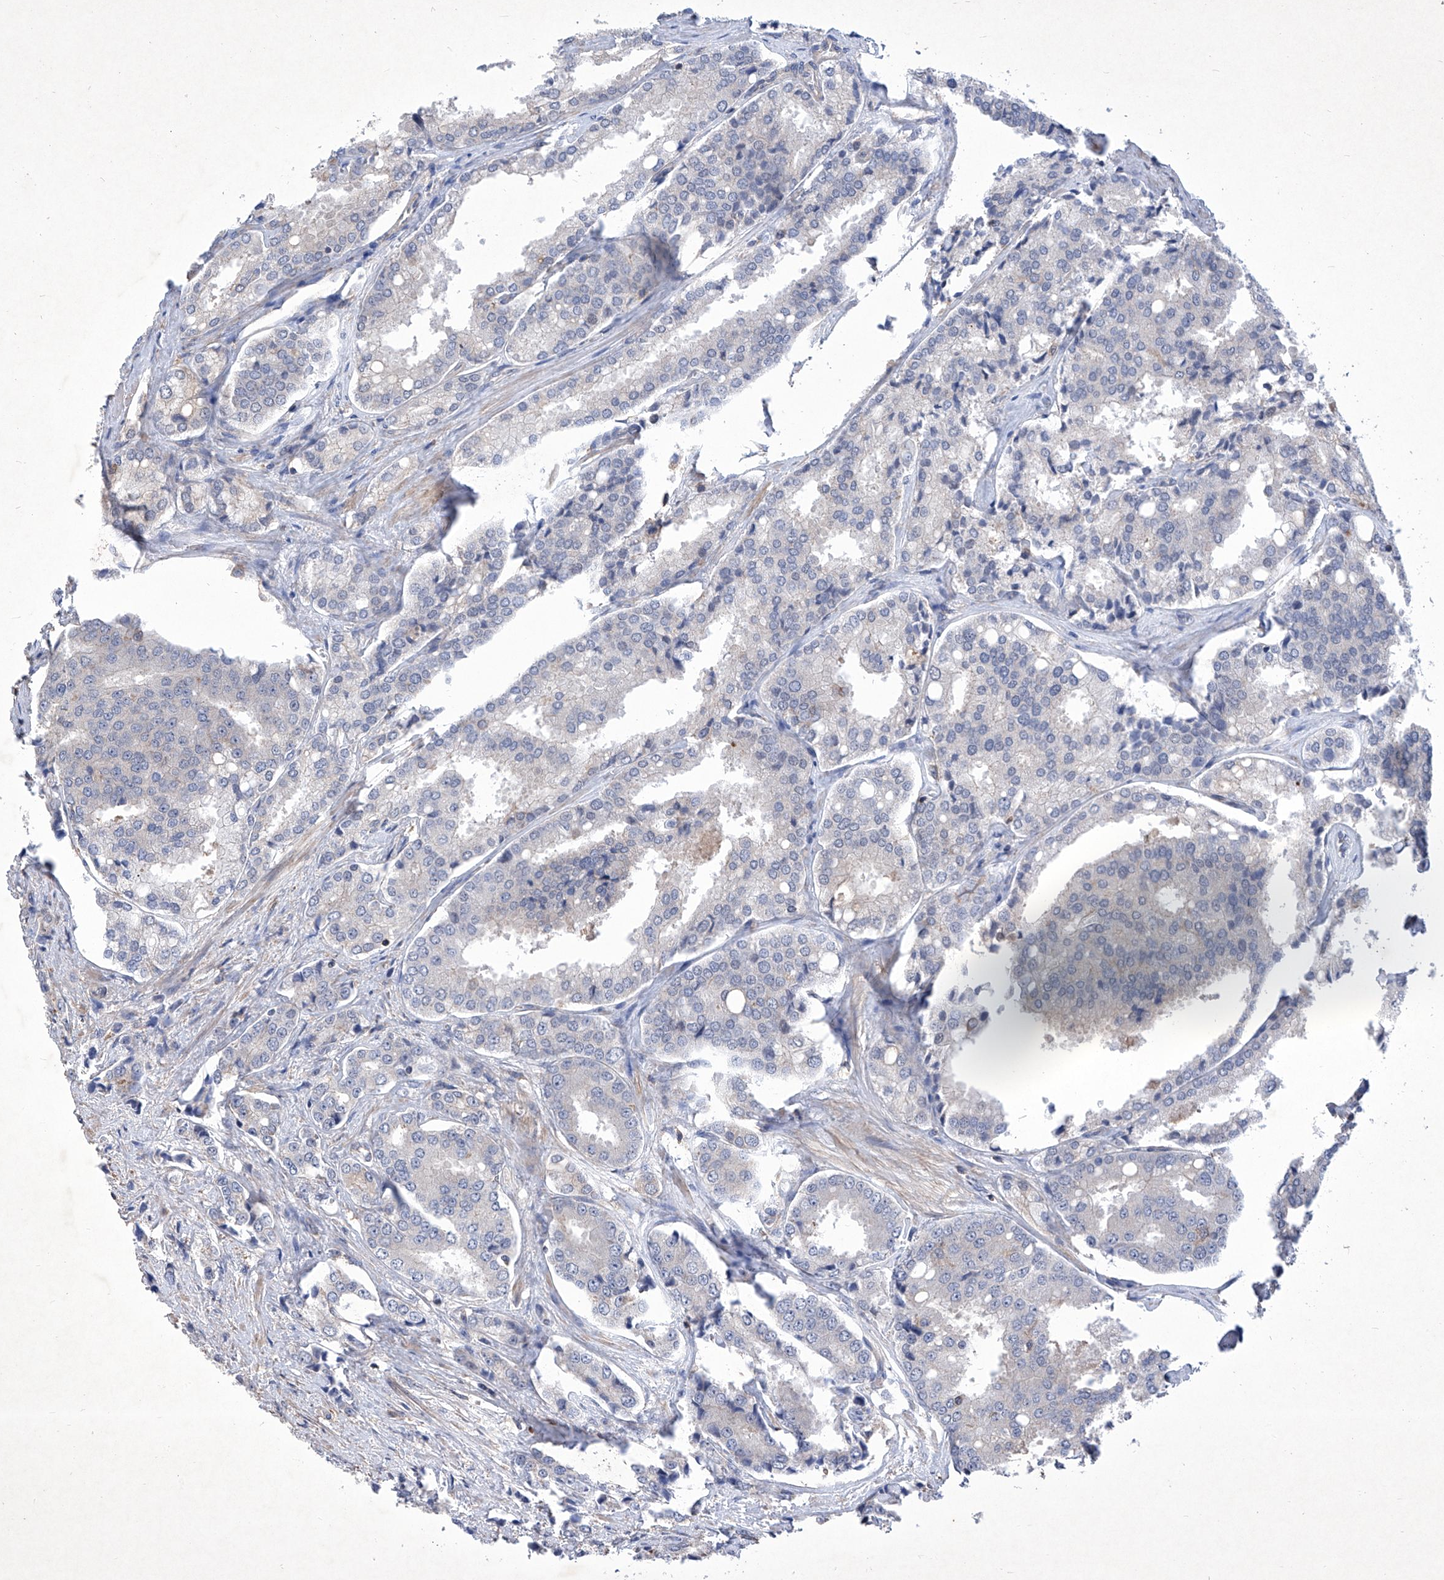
{"staining": {"intensity": "negative", "quantity": "none", "location": "none"}, "tissue": "prostate cancer", "cell_type": "Tumor cells", "image_type": "cancer", "snomed": [{"axis": "morphology", "description": "Adenocarcinoma, High grade"}, {"axis": "topography", "description": "Prostate"}], "caption": "Immunohistochemical staining of human high-grade adenocarcinoma (prostate) demonstrates no significant staining in tumor cells.", "gene": "KIFC2", "patient": {"sex": "male", "age": 50}}